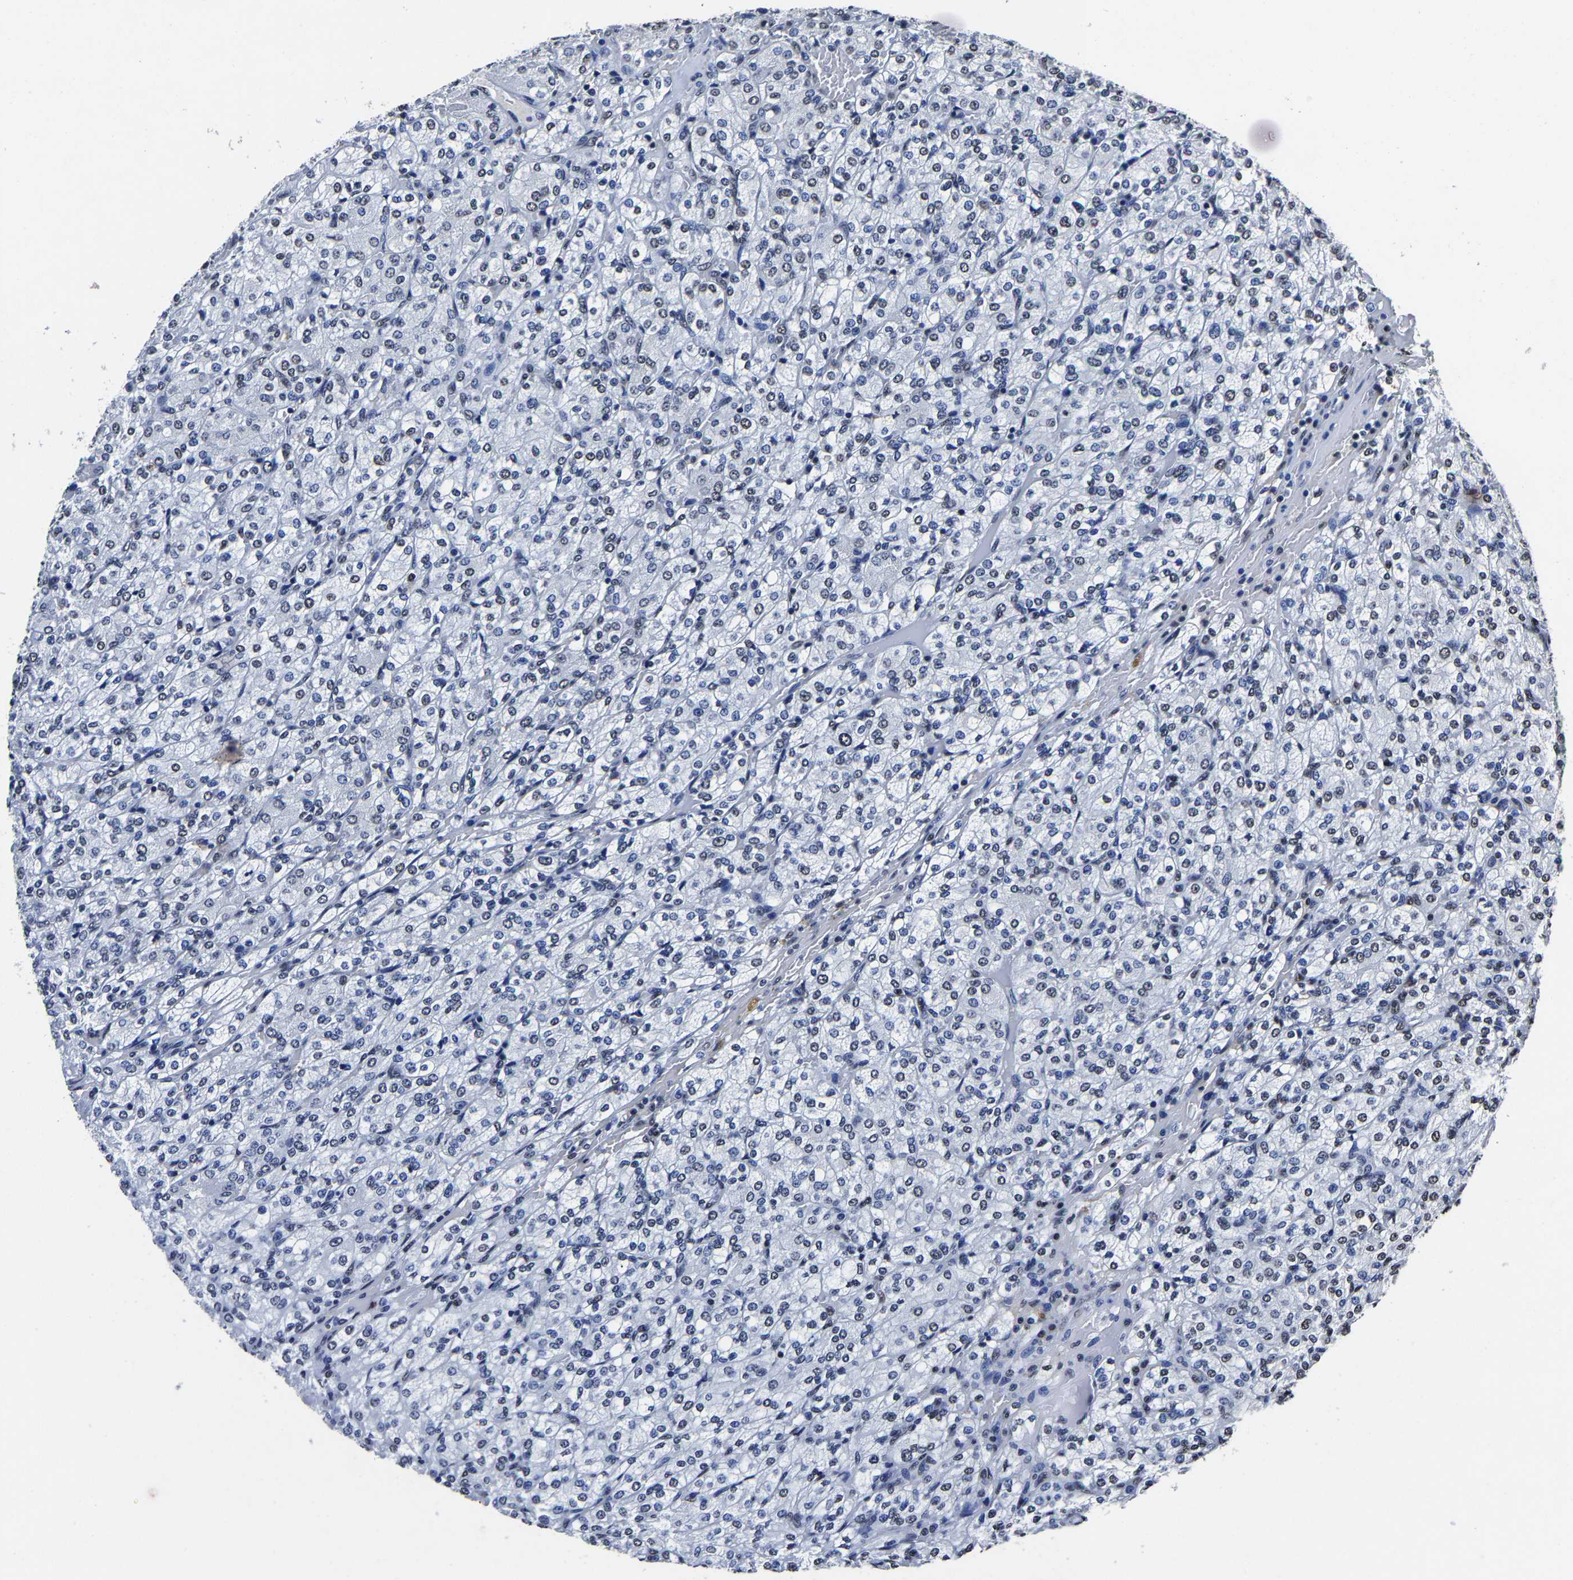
{"staining": {"intensity": "moderate", "quantity": "<25%", "location": "nuclear"}, "tissue": "renal cancer", "cell_type": "Tumor cells", "image_type": "cancer", "snomed": [{"axis": "morphology", "description": "Adenocarcinoma, NOS"}, {"axis": "topography", "description": "Kidney"}], "caption": "This image shows IHC staining of human renal cancer, with low moderate nuclear staining in approximately <25% of tumor cells.", "gene": "RBM45", "patient": {"sex": "male", "age": 77}}